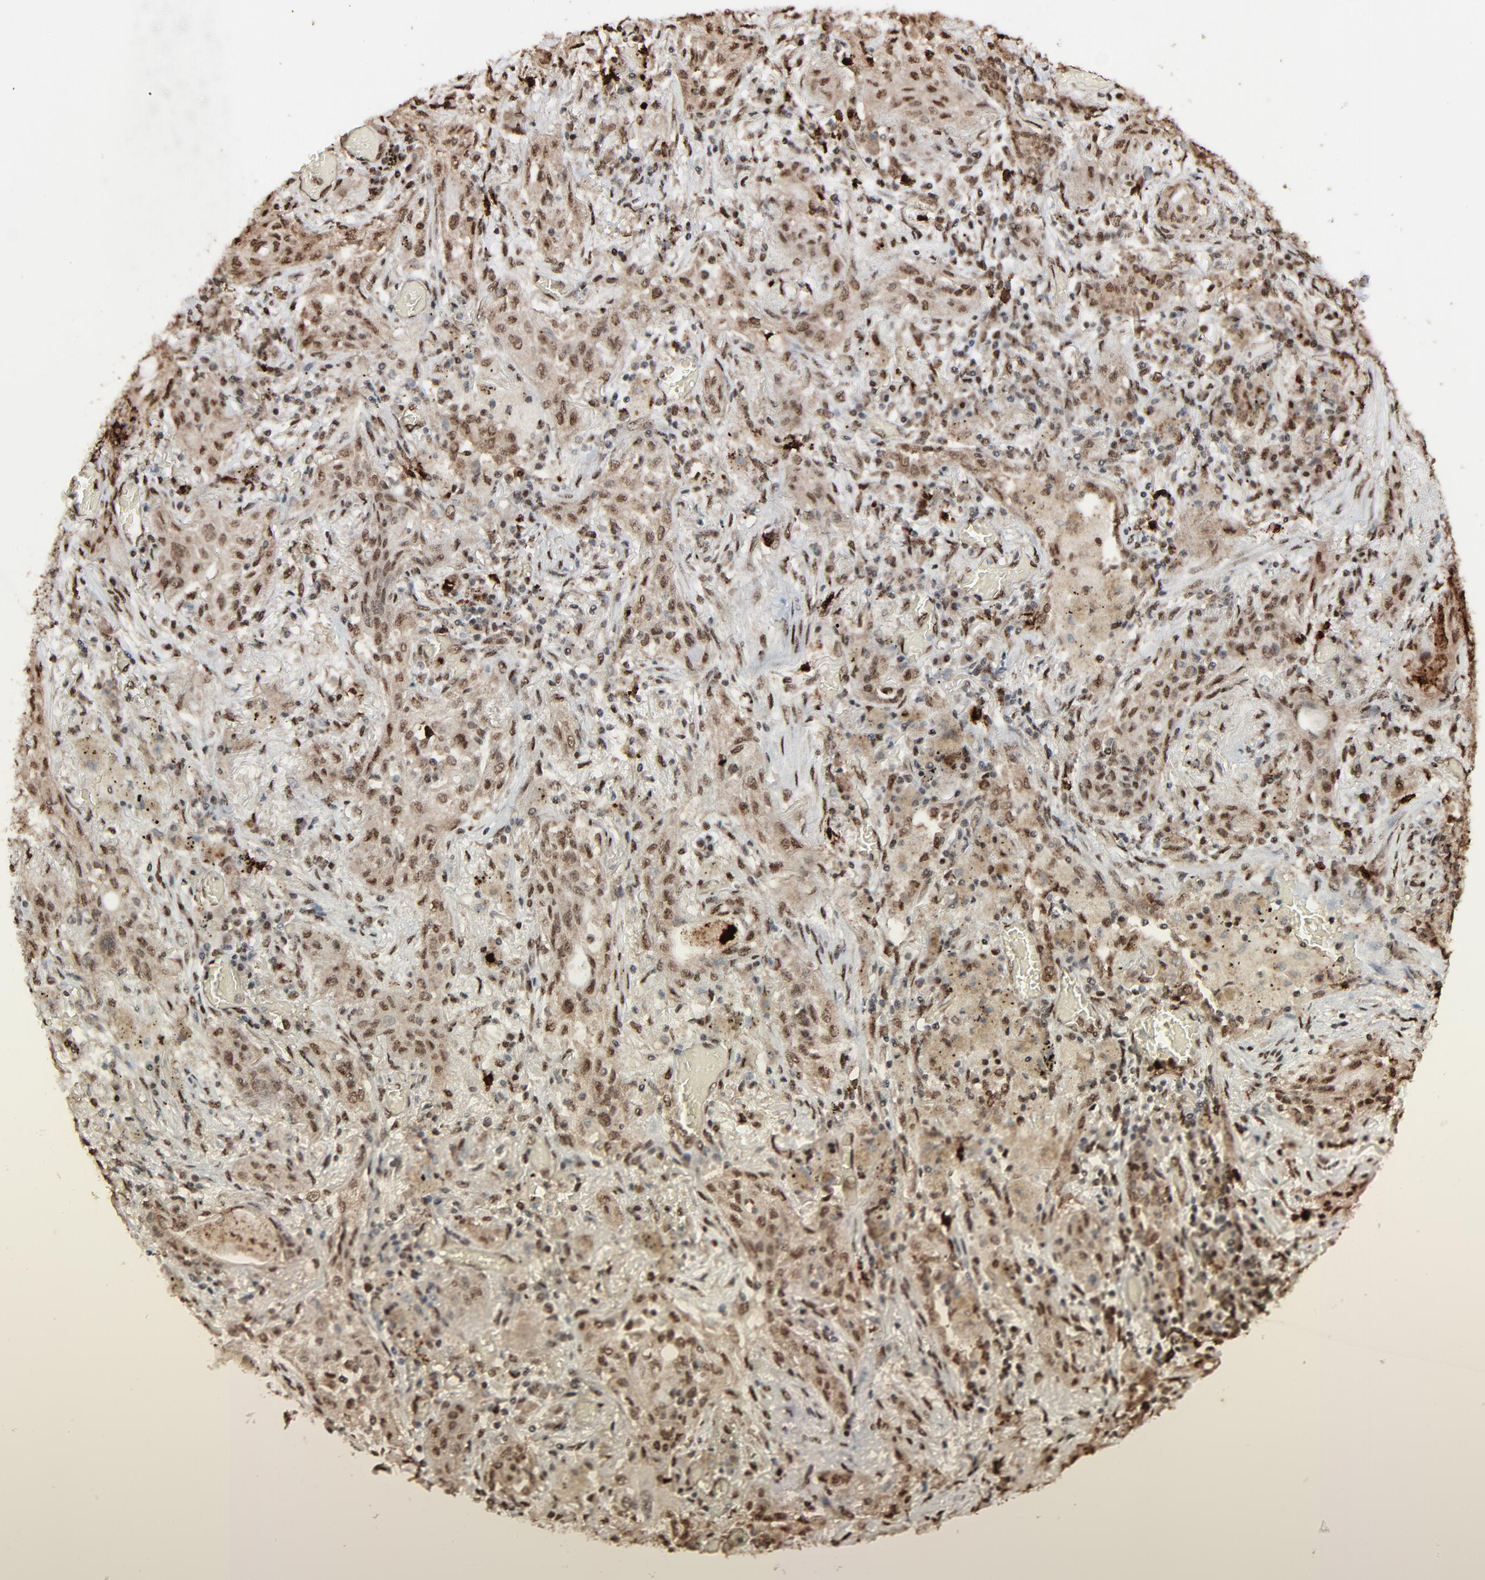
{"staining": {"intensity": "moderate", "quantity": ">75%", "location": "cytoplasmic/membranous,nuclear"}, "tissue": "lung cancer", "cell_type": "Tumor cells", "image_type": "cancer", "snomed": [{"axis": "morphology", "description": "Squamous cell carcinoma, NOS"}, {"axis": "topography", "description": "Lung"}], "caption": "Immunohistochemical staining of lung cancer exhibits medium levels of moderate cytoplasmic/membranous and nuclear positivity in approximately >75% of tumor cells.", "gene": "MEIS2", "patient": {"sex": "female", "age": 47}}